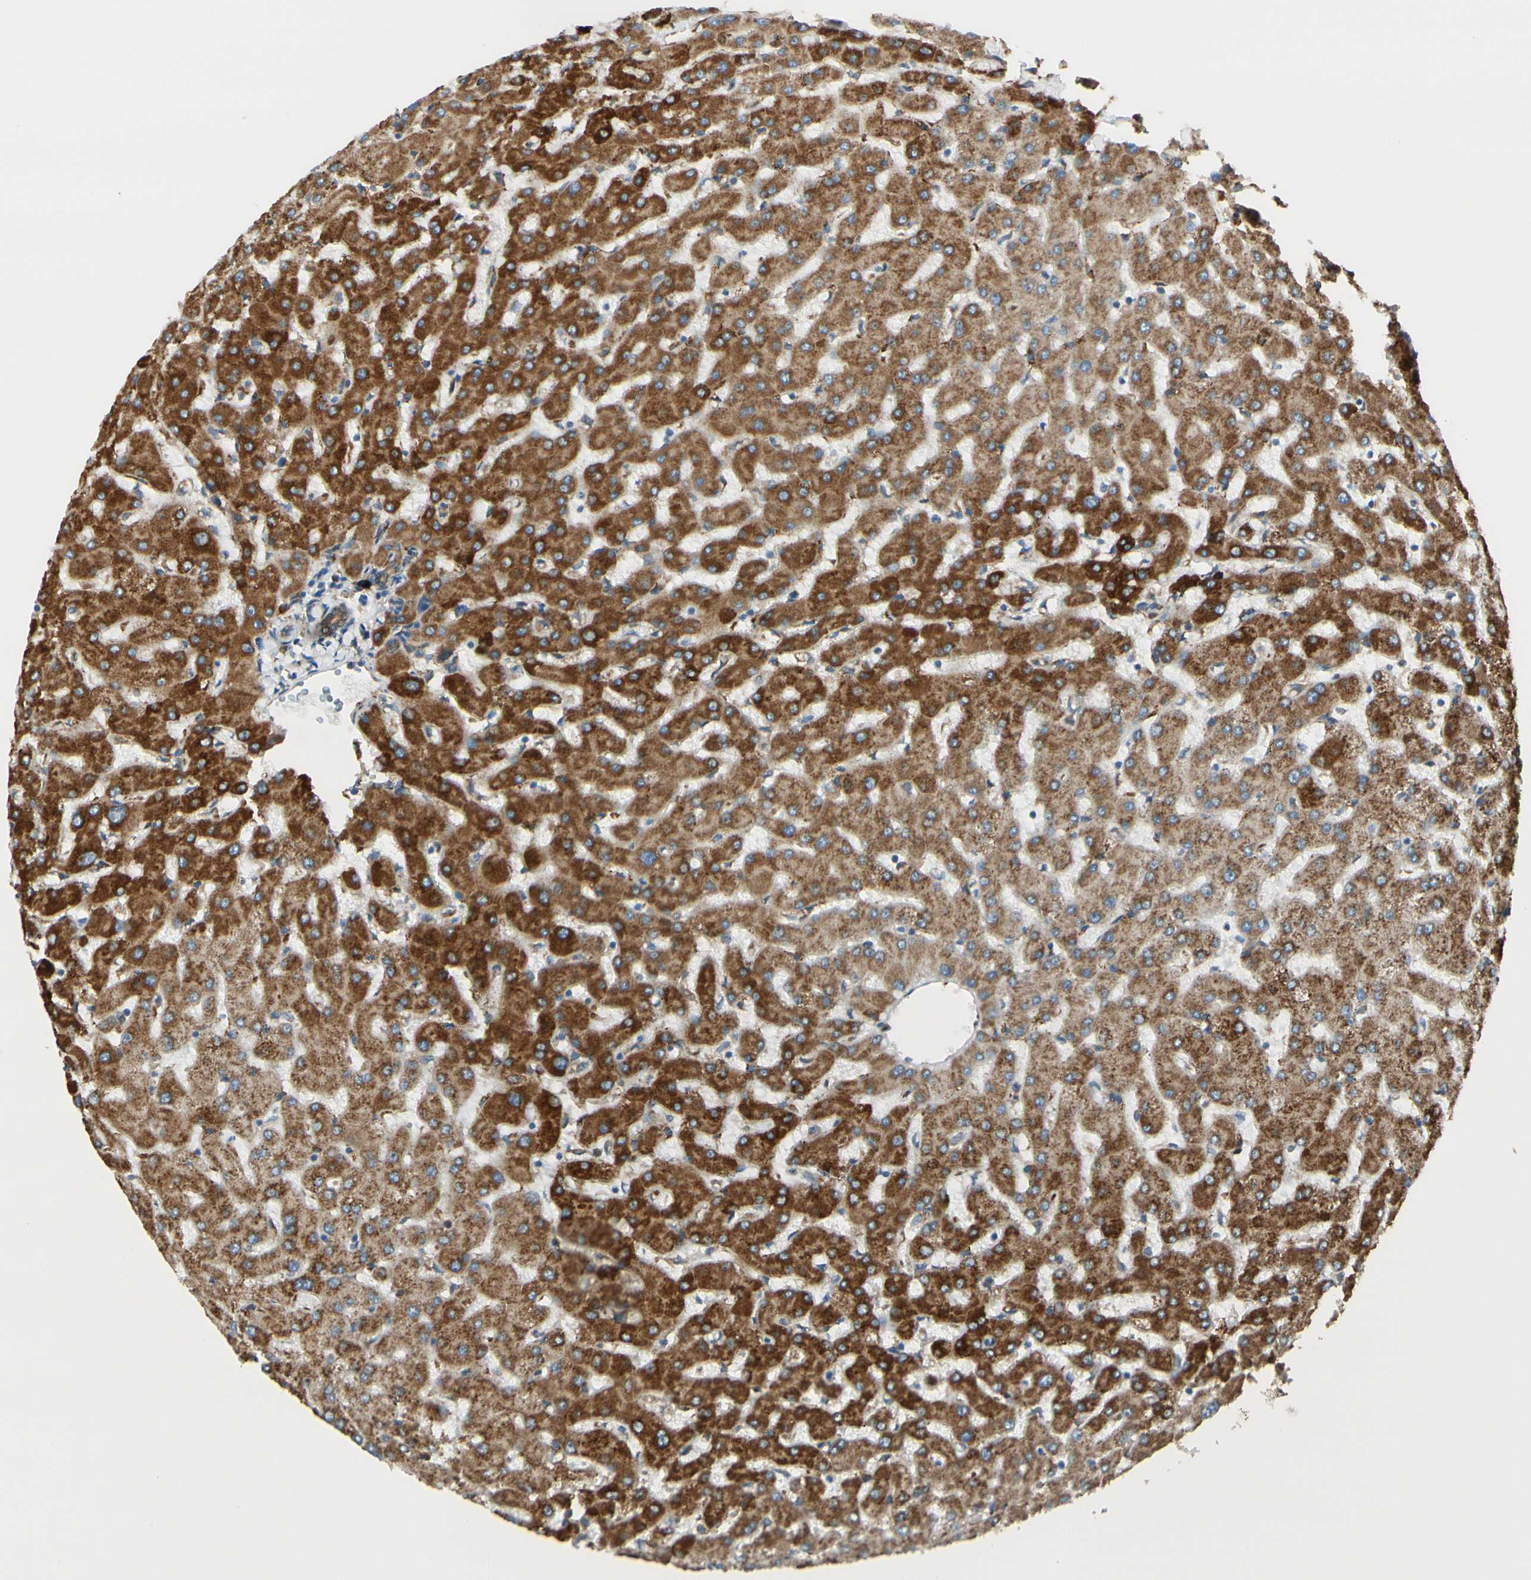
{"staining": {"intensity": "strong", "quantity": ">75%", "location": "cytoplasmic/membranous"}, "tissue": "liver", "cell_type": "Cholangiocytes", "image_type": "normal", "snomed": [{"axis": "morphology", "description": "Normal tissue, NOS"}, {"axis": "topography", "description": "Liver"}], "caption": "Protein staining of normal liver shows strong cytoplasmic/membranous expression in about >75% of cholangiocytes.", "gene": "RRBP1", "patient": {"sex": "female", "age": 63}}